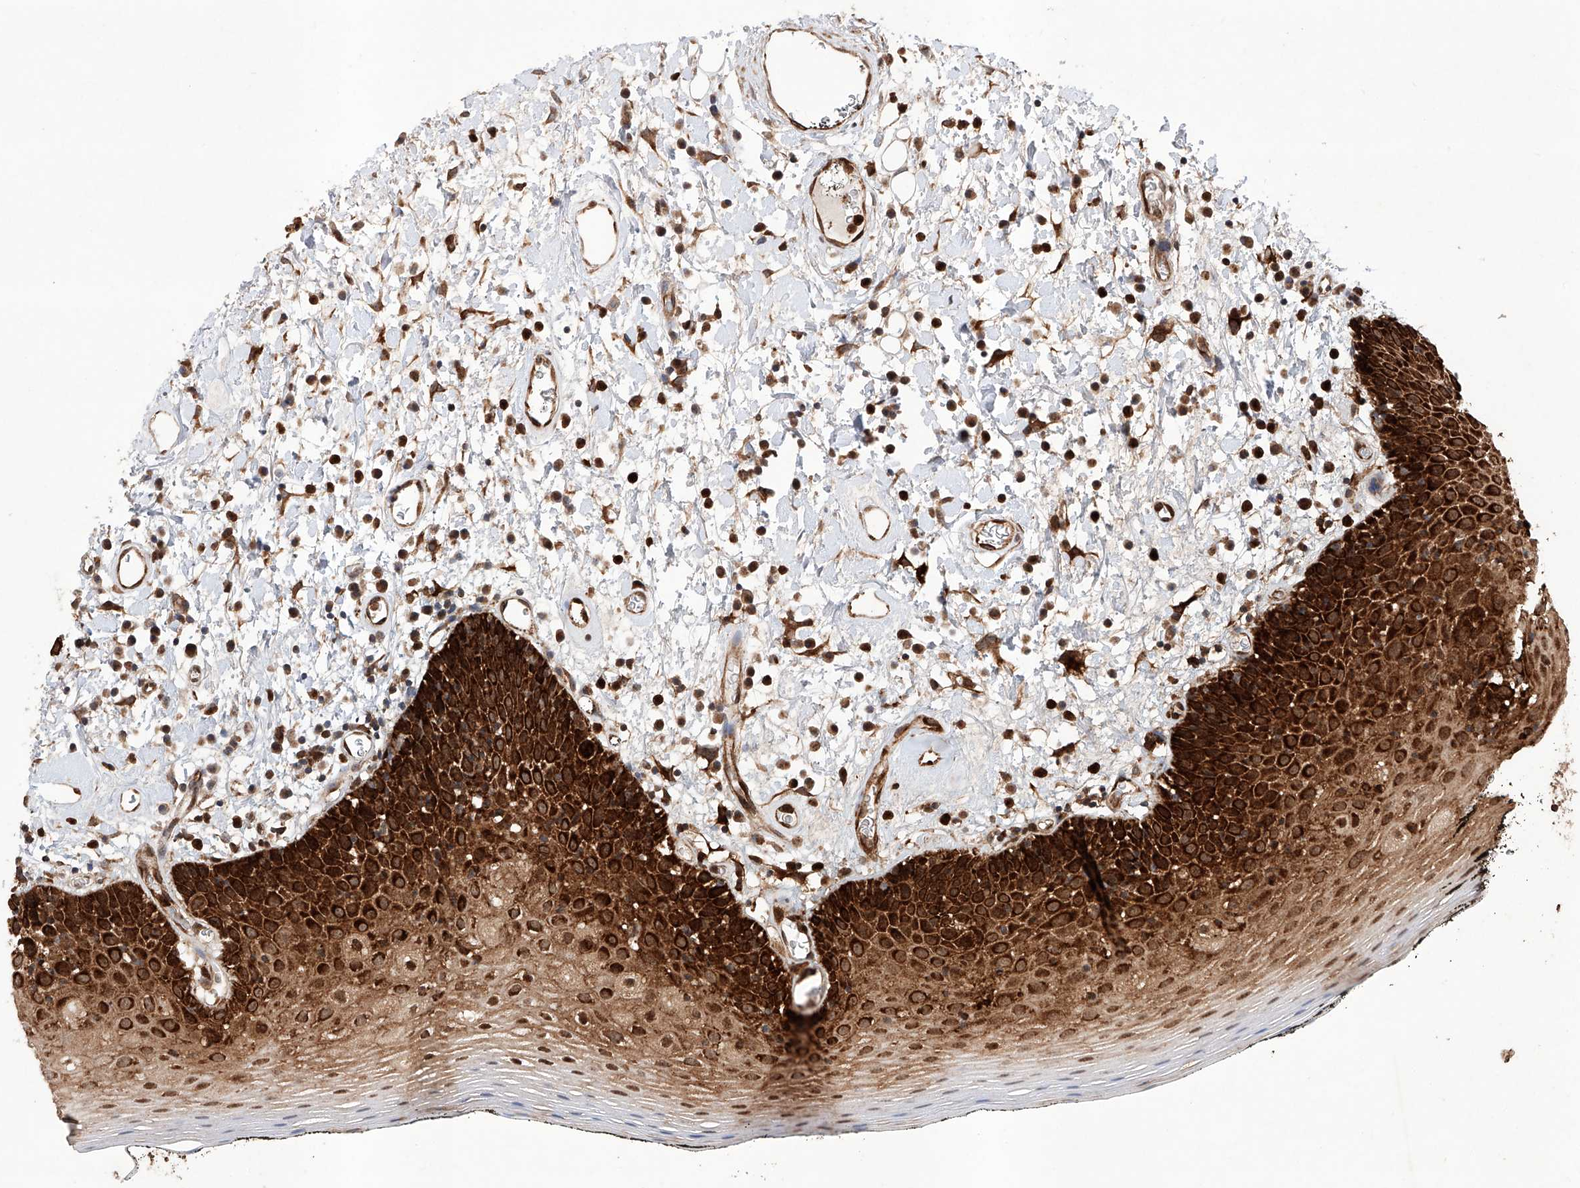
{"staining": {"intensity": "strong", "quantity": ">75%", "location": "cytoplasmic/membranous"}, "tissue": "oral mucosa", "cell_type": "Squamous epithelial cells", "image_type": "normal", "snomed": [{"axis": "morphology", "description": "Normal tissue, NOS"}, {"axis": "topography", "description": "Oral tissue"}], "caption": "Oral mucosa stained with a protein marker reveals strong staining in squamous epithelial cells.", "gene": "TIMM23", "patient": {"sex": "male", "age": 74}}